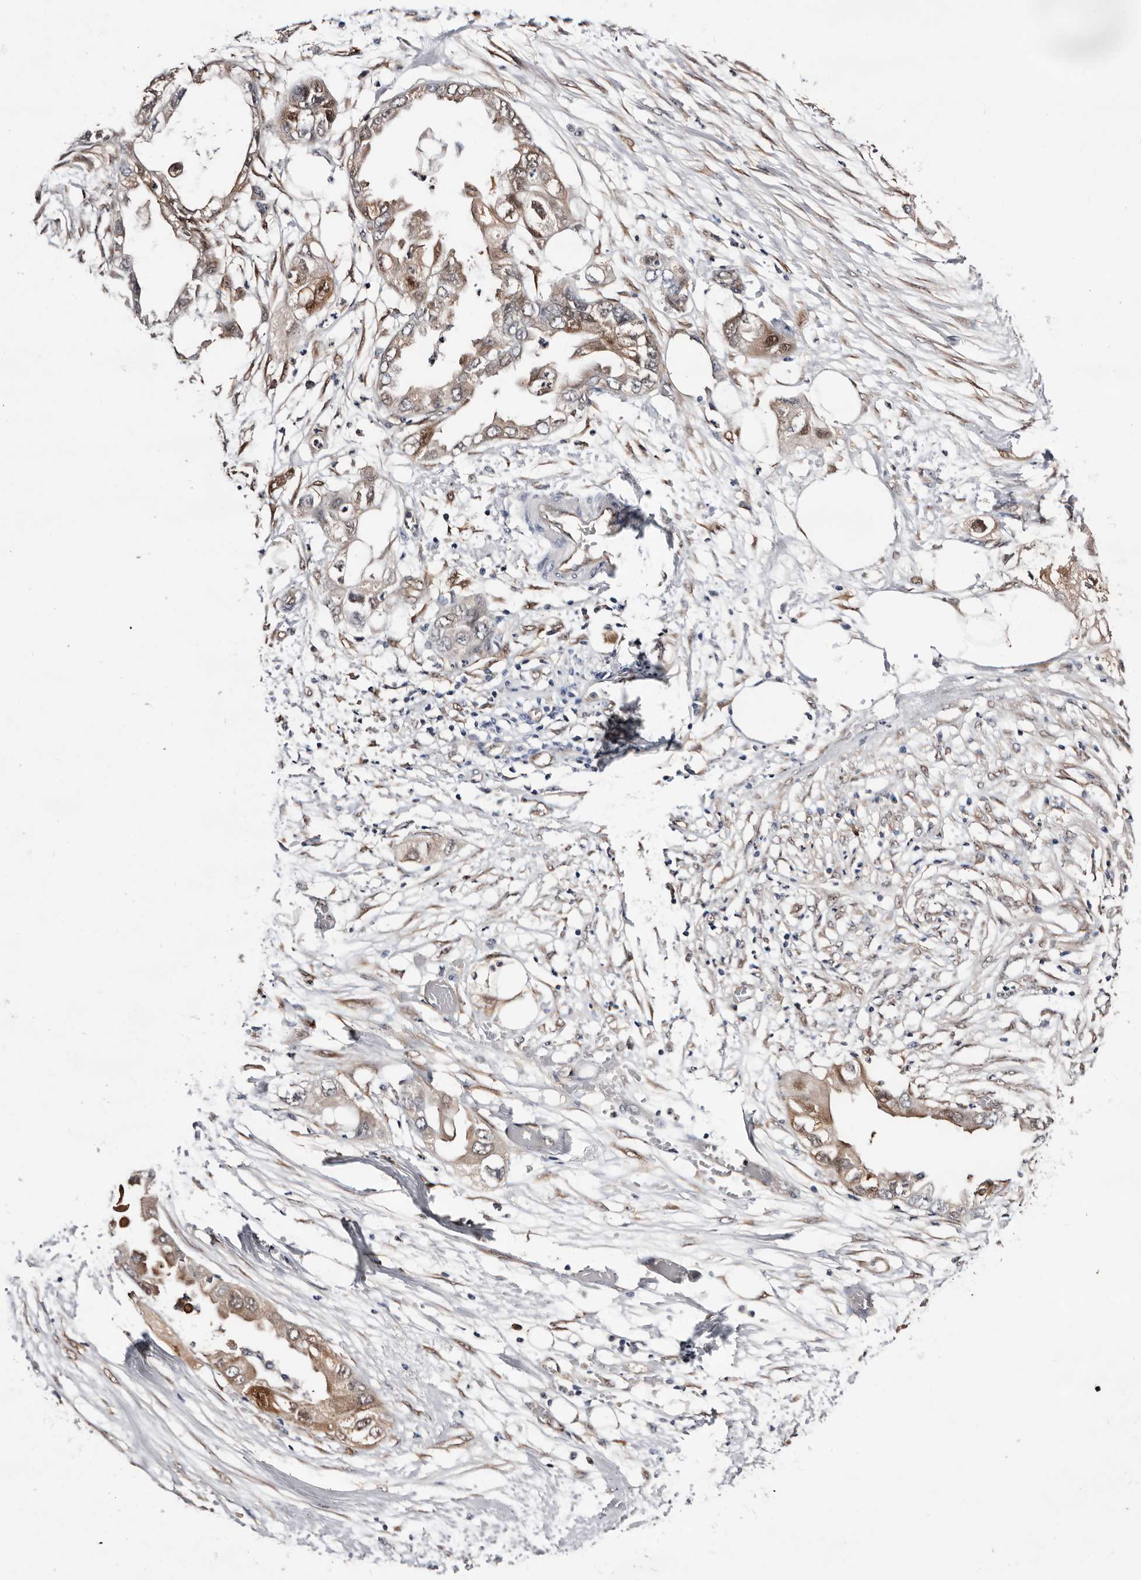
{"staining": {"intensity": "weak", "quantity": "25%-75%", "location": "cytoplasmic/membranous,nuclear"}, "tissue": "endometrial cancer", "cell_type": "Tumor cells", "image_type": "cancer", "snomed": [{"axis": "morphology", "description": "Adenocarcinoma, NOS"}, {"axis": "morphology", "description": "Adenocarcinoma, metastatic, NOS"}, {"axis": "topography", "description": "Adipose tissue"}, {"axis": "topography", "description": "Endometrium"}], "caption": "The image reveals immunohistochemical staining of endometrial adenocarcinoma. There is weak cytoplasmic/membranous and nuclear staining is seen in about 25%-75% of tumor cells.", "gene": "TP53I3", "patient": {"sex": "female", "age": 67}}